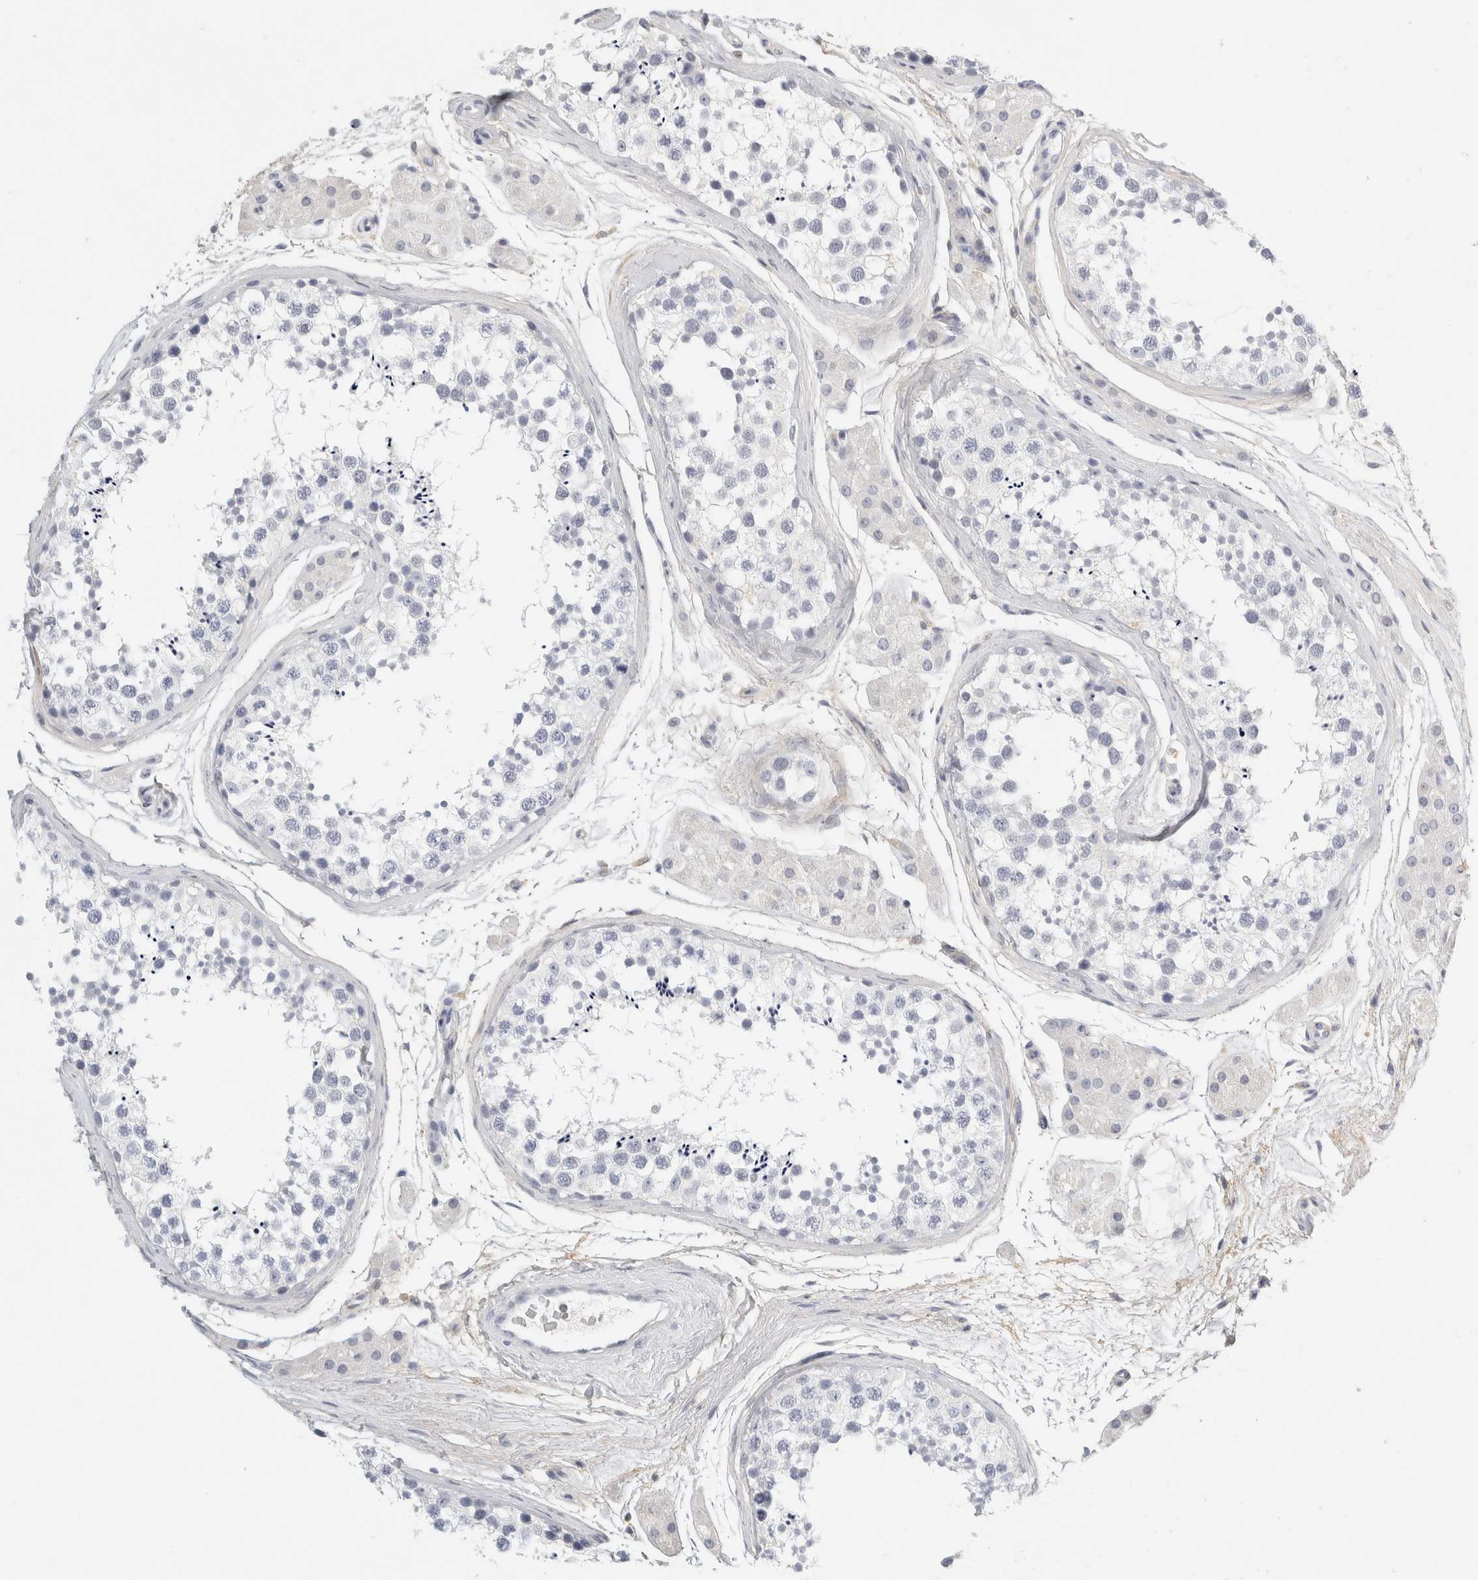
{"staining": {"intensity": "negative", "quantity": "none", "location": "none"}, "tissue": "testis", "cell_type": "Cells in seminiferous ducts", "image_type": "normal", "snomed": [{"axis": "morphology", "description": "Normal tissue, NOS"}, {"axis": "topography", "description": "Testis"}], "caption": "Immunohistochemistry photomicrograph of benign testis: testis stained with DAB reveals no significant protein positivity in cells in seminiferous ducts.", "gene": "FGL2", "patient": {"sex": "male", "age": 56}}